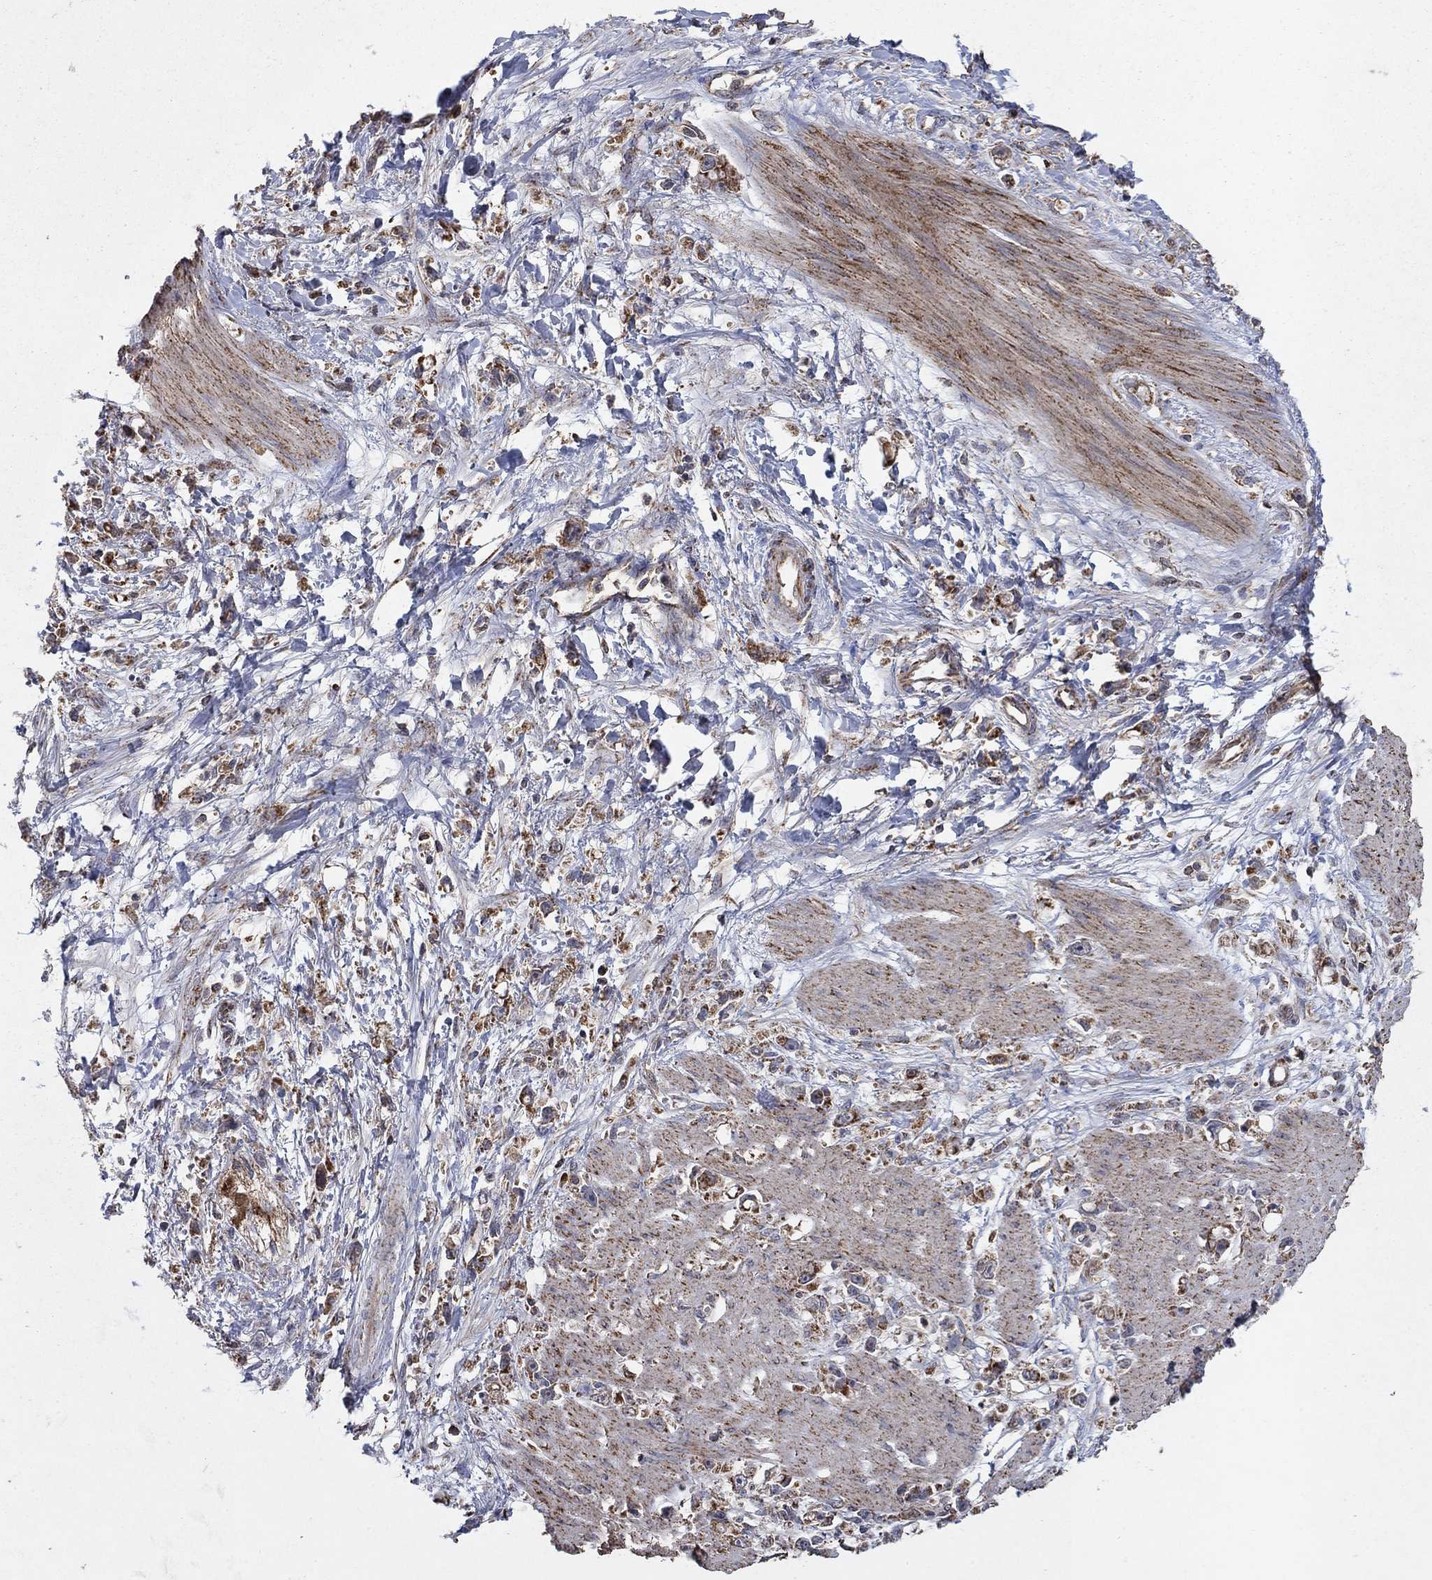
{"staining": {"intensity": "moderate", "quantity": "25%-75%", "location": "cytoplasmic/membranous"}, "tissue": "stomach cancer", "cell_type": "Tumor cells", "image_type": "cancer", "snomed": [{"axis": "morphology", "description": "Adenocarcinoma, NOS"}, {"axis": "topography", "description": "Stomach"}], "caption": "A micrograph of human stomach adenocarcinoma stained for a protein shows moderate cytoplasmic/membranous brown staining in tumor cells.", "gene": "DPH1", "patient": {"sex": "female", "age": 59}}